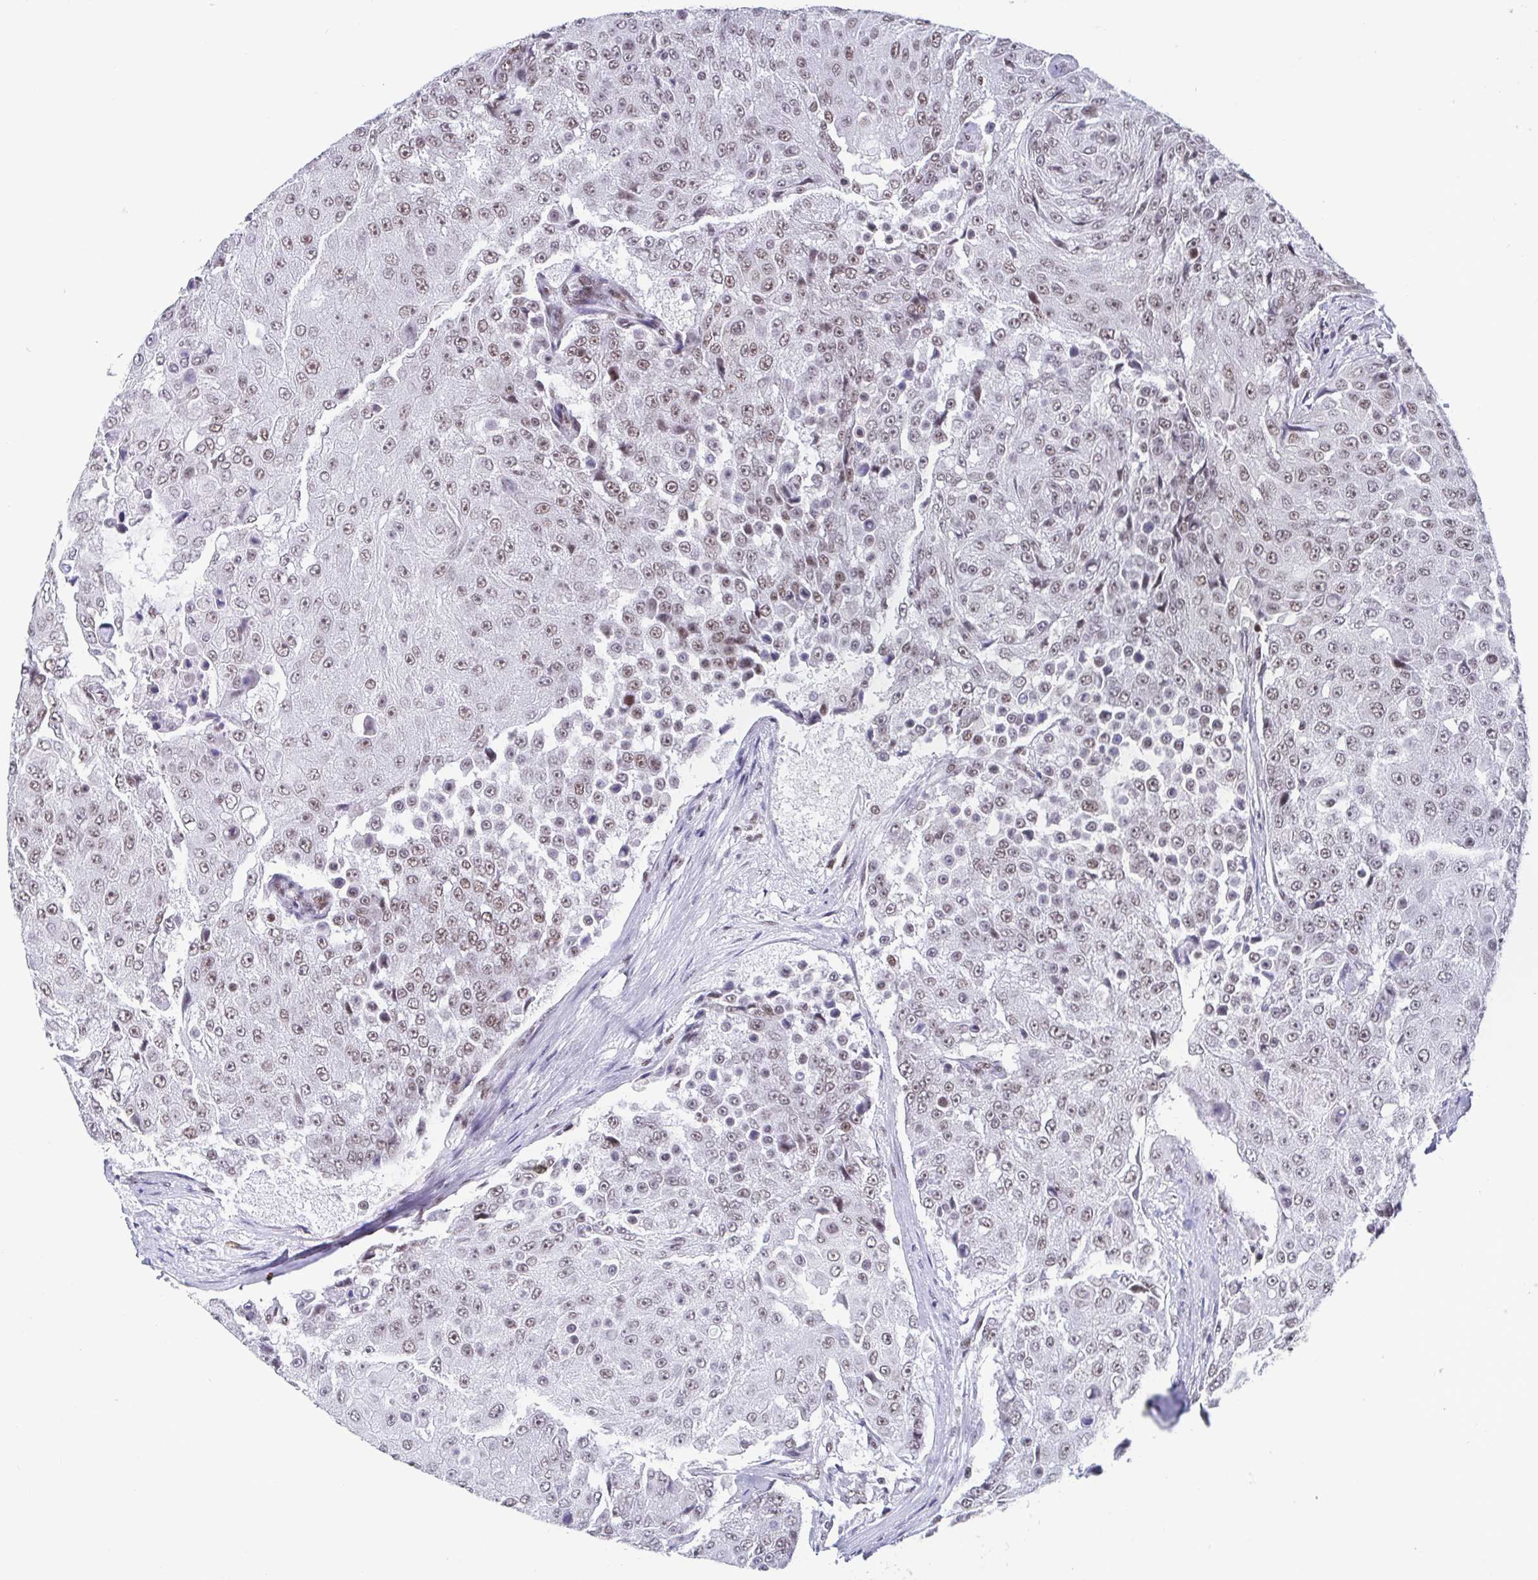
{"staining": {"intensity": "weak", "quantity": "25%-75%", "location": "nuclear"}, "tissue": "urothelial cancer", "cell_type": "Tumor cells", "image_type": "cancer", "snomed": [{"axis": "morphology", "description": "Urothelial carcinoma, High grade"}, {"axis": "topography", "description": "Urinary bladder"}], "caption": "High-grade urothelial carcinoma tissue reveals weak nuclear expression in about 25%-75% of tumor cells, visualized by immunohistochemistry. The protein of interest is shown in brown color, while the nuclei are stained blue.", "gene": "CTCF", "patient": {"sex": "female", "age": 63}}